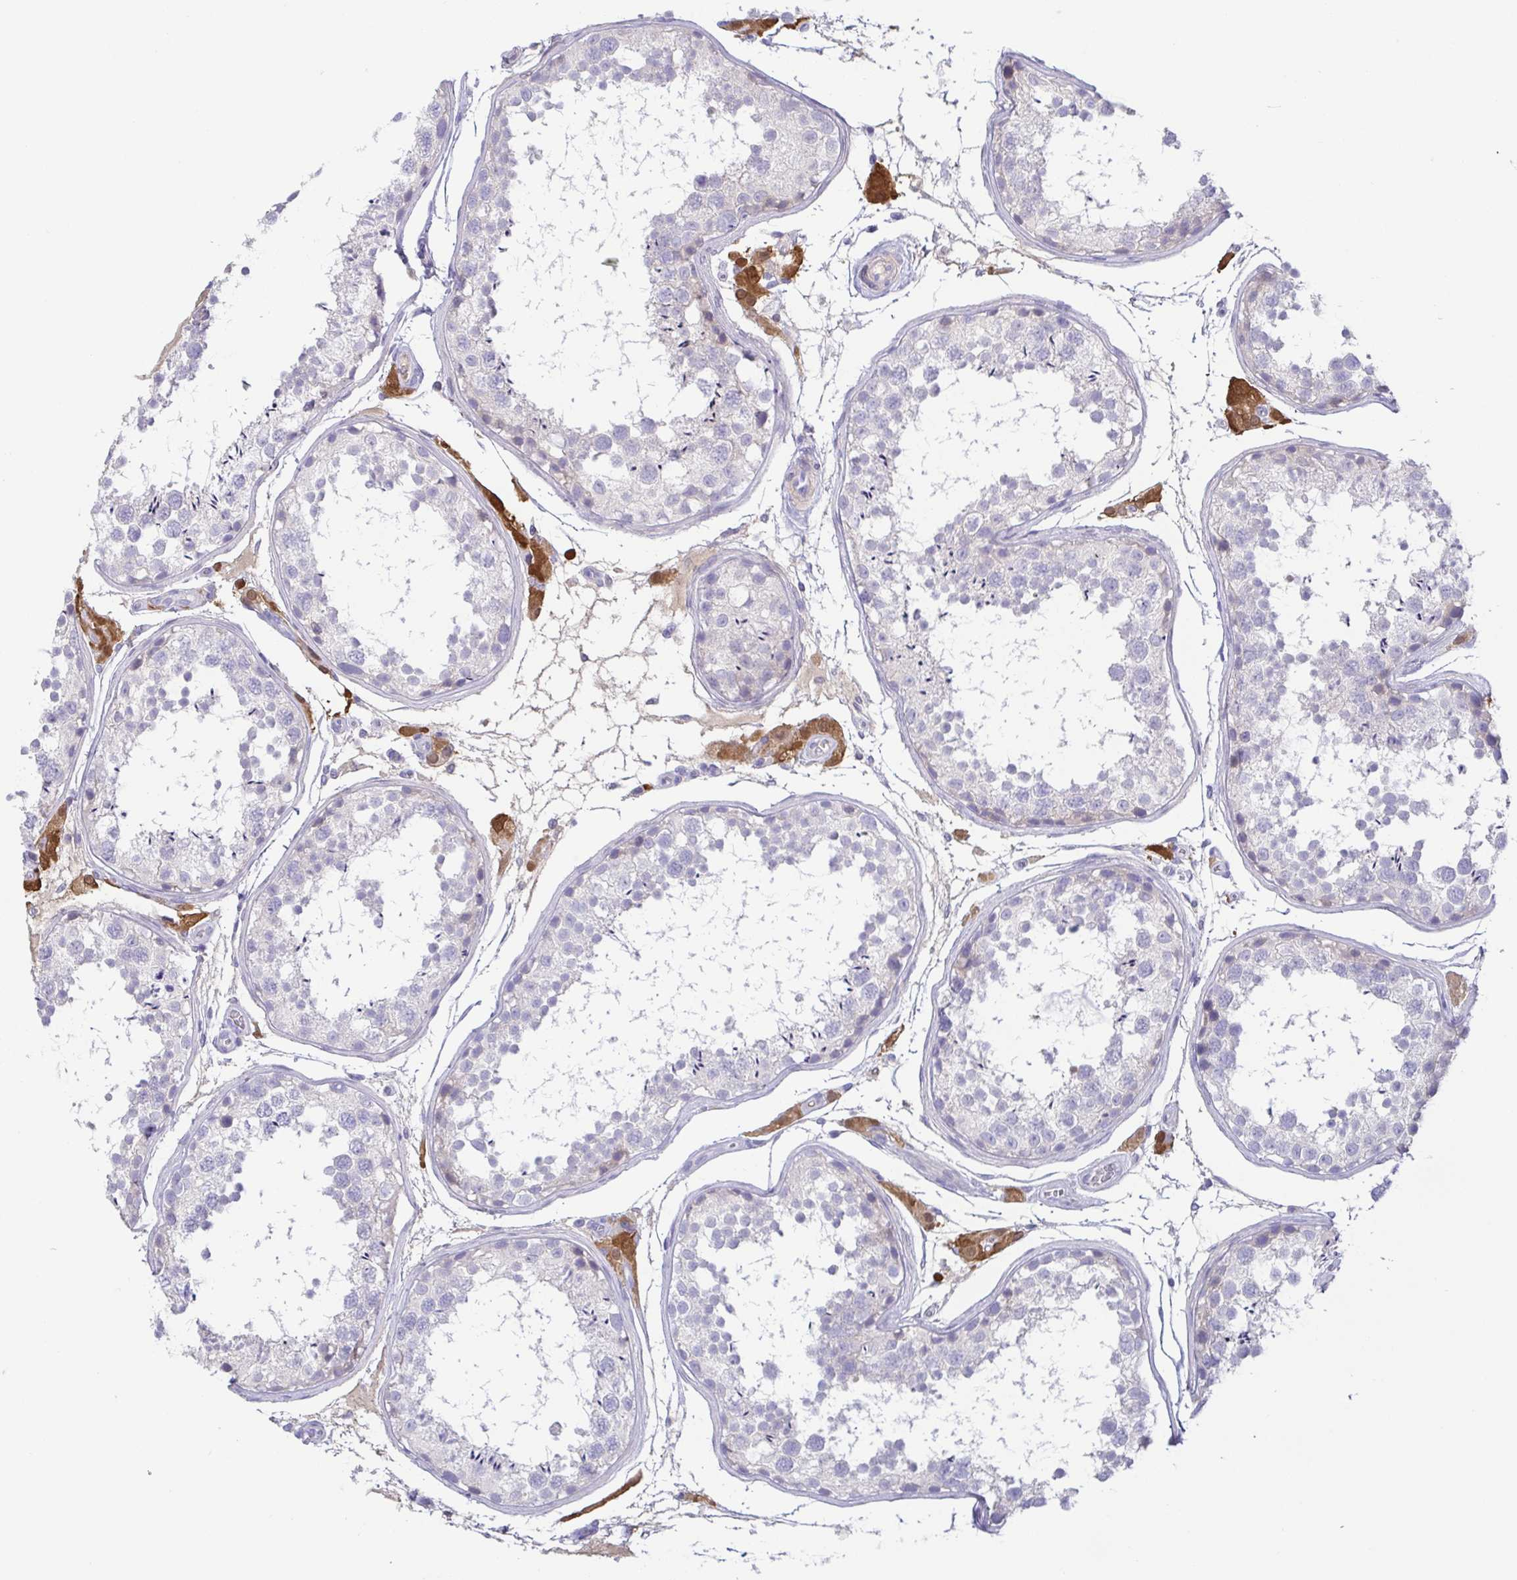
{"staining": {"intensity": "negative", "quantity": "none", "location": "none"}, "tissue": "testis", "cell_type": "Cells in seminiferous ducts", "image_type": "normal", "snomed": [{"axis": "morphology", "description": "Normal tissue, NOS"}, {"axis": "topography", "description": "Testis"}], "caption": "DAB immunohistochemical staining of benign testis demonstrates no significant positivity in cells in seminiferous ducts.", "gene": "FABP3", "patient": {"sex": "male", "age": 29}}